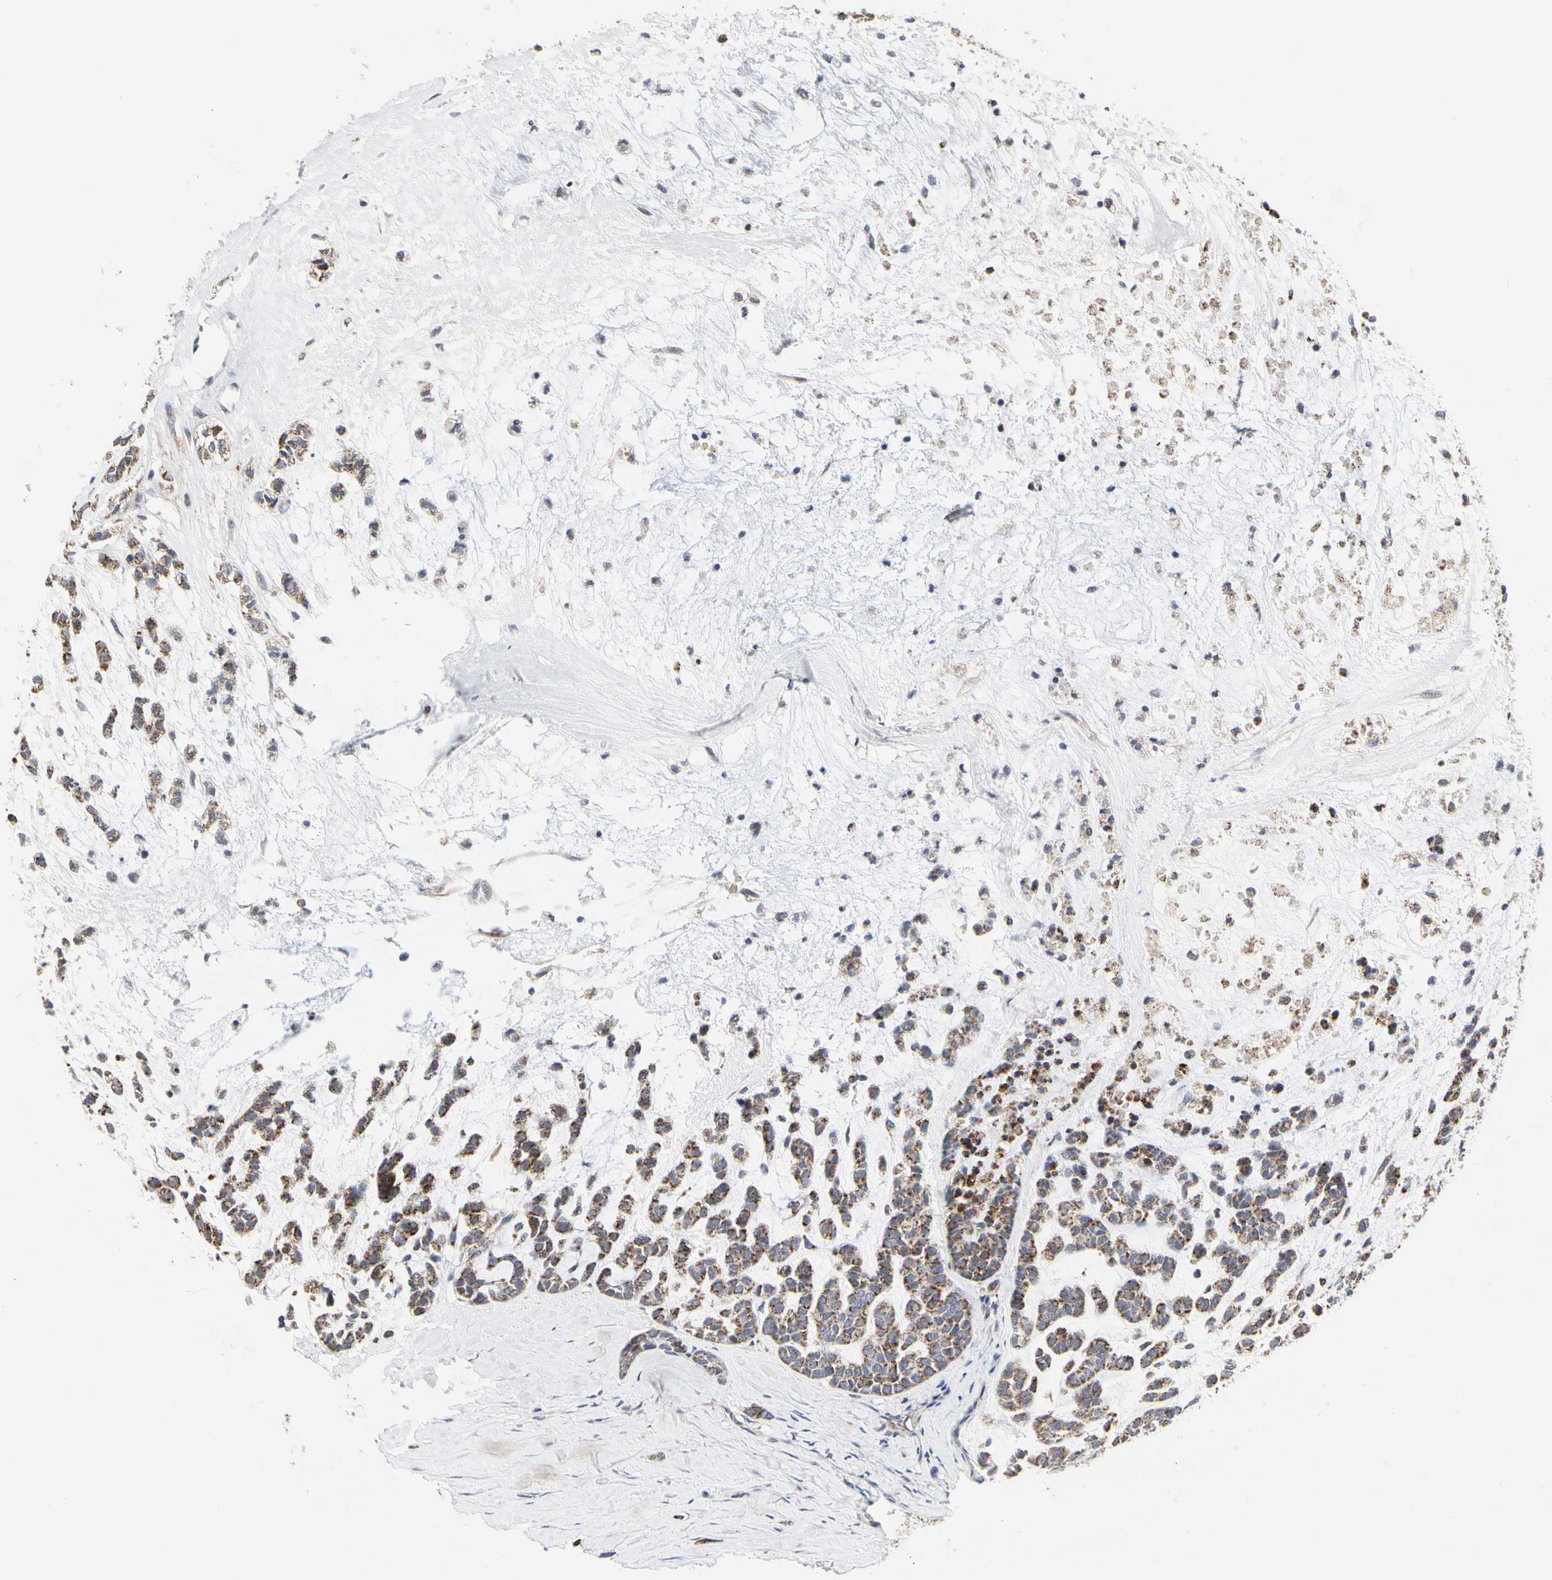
{"staining": {"intensity": "moderate", "quantity": ">75%", "location": "cytoplasmic/membranous"}, "tissue": "head and neck cancer", "cell_type": "Tumor cells", "image_type": "cancer", "snomed": [{"axis": "morphology", "description": "Adenocarcinoma, NOS"}, {"axis": "morphology", "description": "Adenoma, NOS"}, {"axis": "topography", "description": "Head-Neck"}], "caption": "There is medium levels of moderate cytoplasmic/membranous staining in tumor cells of adenoma (head and neck), as demonstrated by immunohistochemical staining (brown color).", "gene": "TSKU", "patient": {"sex": "female", "age": 55}}